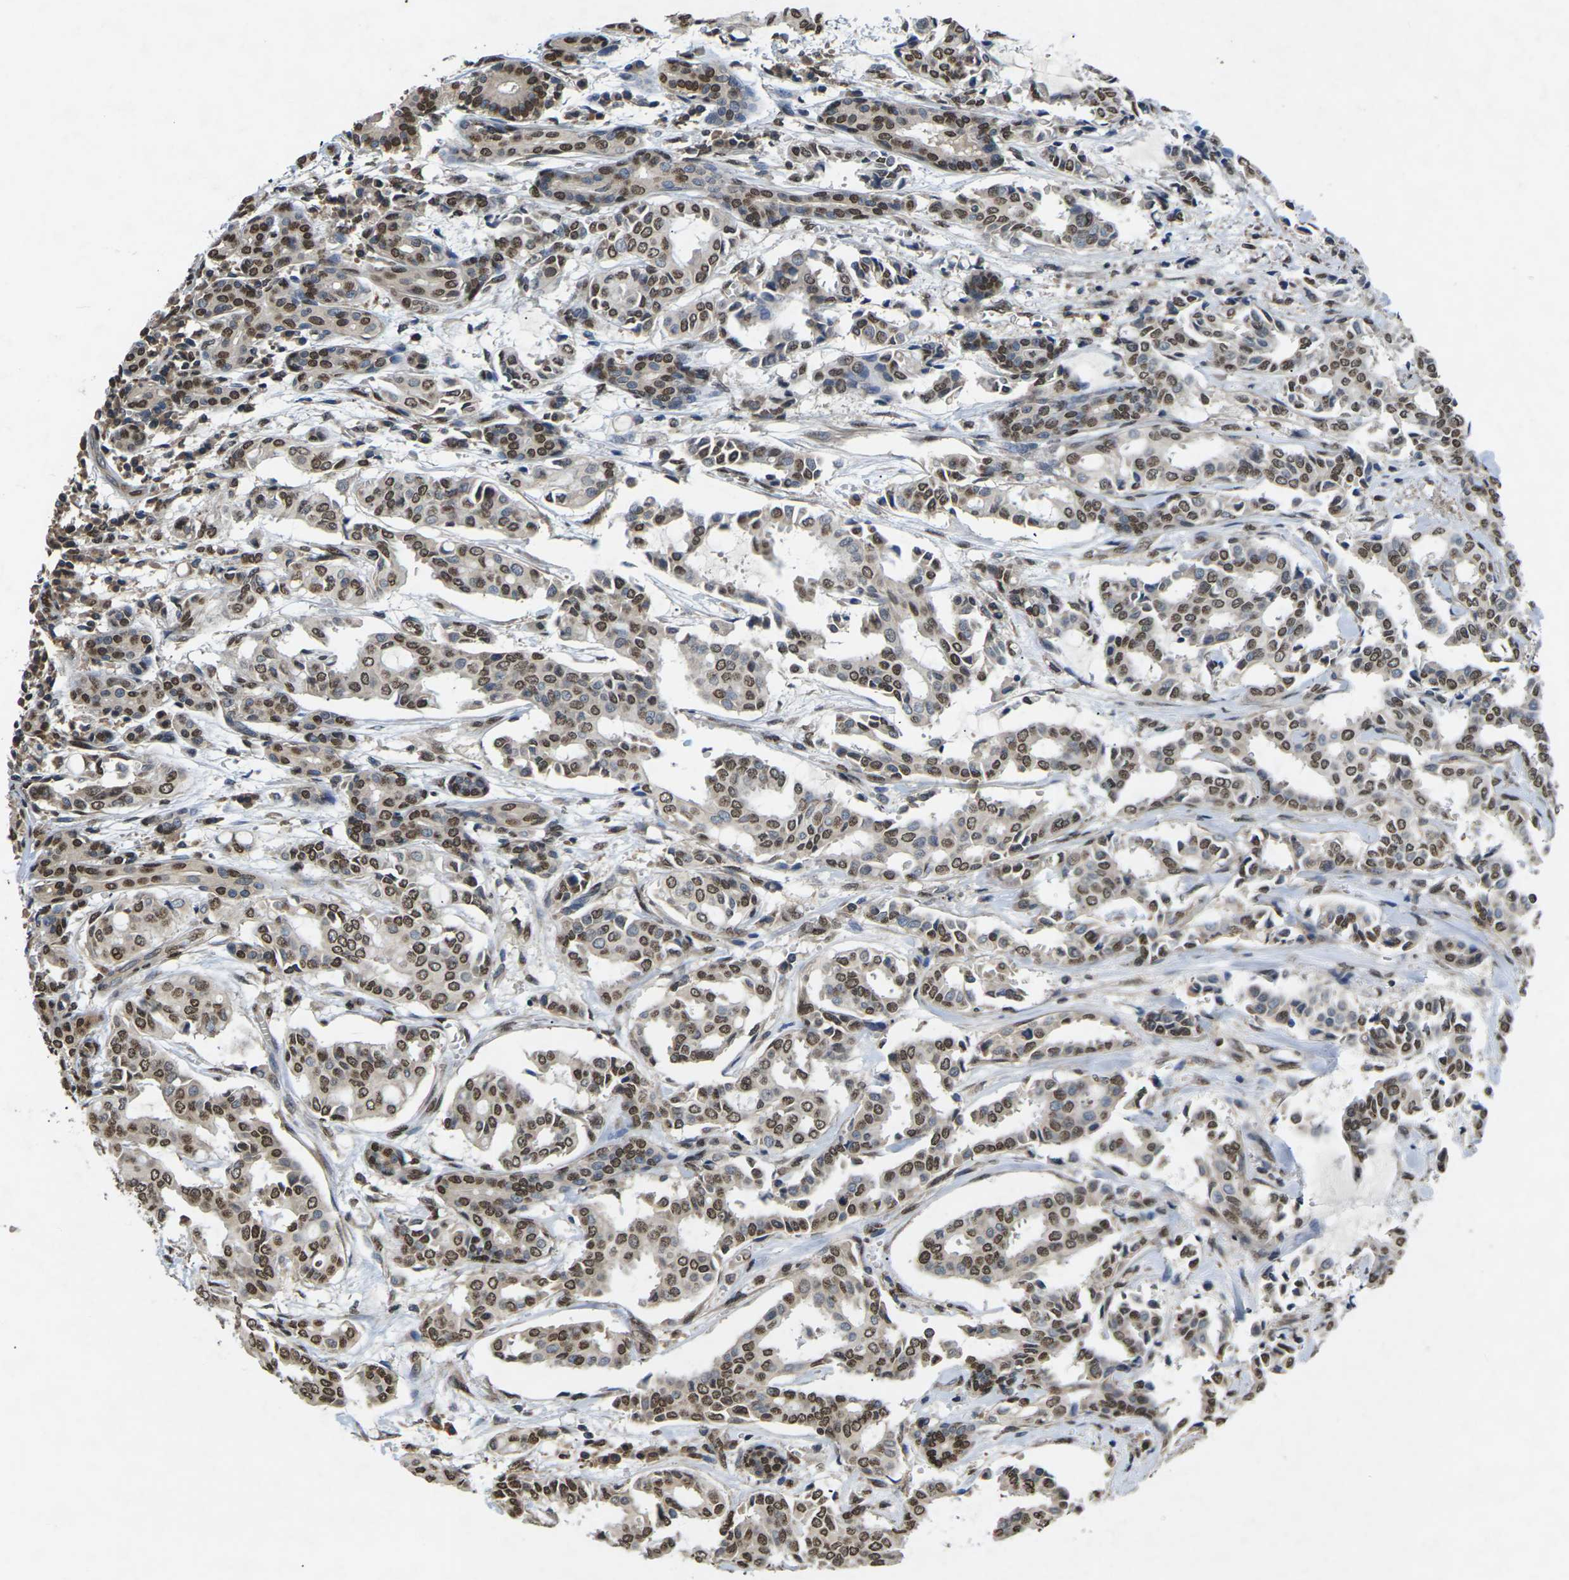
{"staining": {"intensity": "moderate", "quantity": ">75%", "location": "nuclear"}, "tissue": "head and neck cancer", "cell_type": "Tumor cells", "image_type": "cancer", "snomed": [{"axis": "morphology", "description": "Adenocarcinoma, NOS"}, {"axis": "topography", "description": "Salivary gland"}, {"axis": "topography", "description": "Head-Neck"}], "caption": "Immunohistochemical staining of head and neck cancer (adenocarcinoma) demonstrates medium levels of moderate nuclear staining in approximately >75% of tumor cells. (Stains: DAB (3,3'-diaminobenzidine) in brown, nuclei in blue, Microscopy: brightfield microscopy at high magnification).", "gene": "EMSY", "patient": {"sex": "female", "age": 59}}